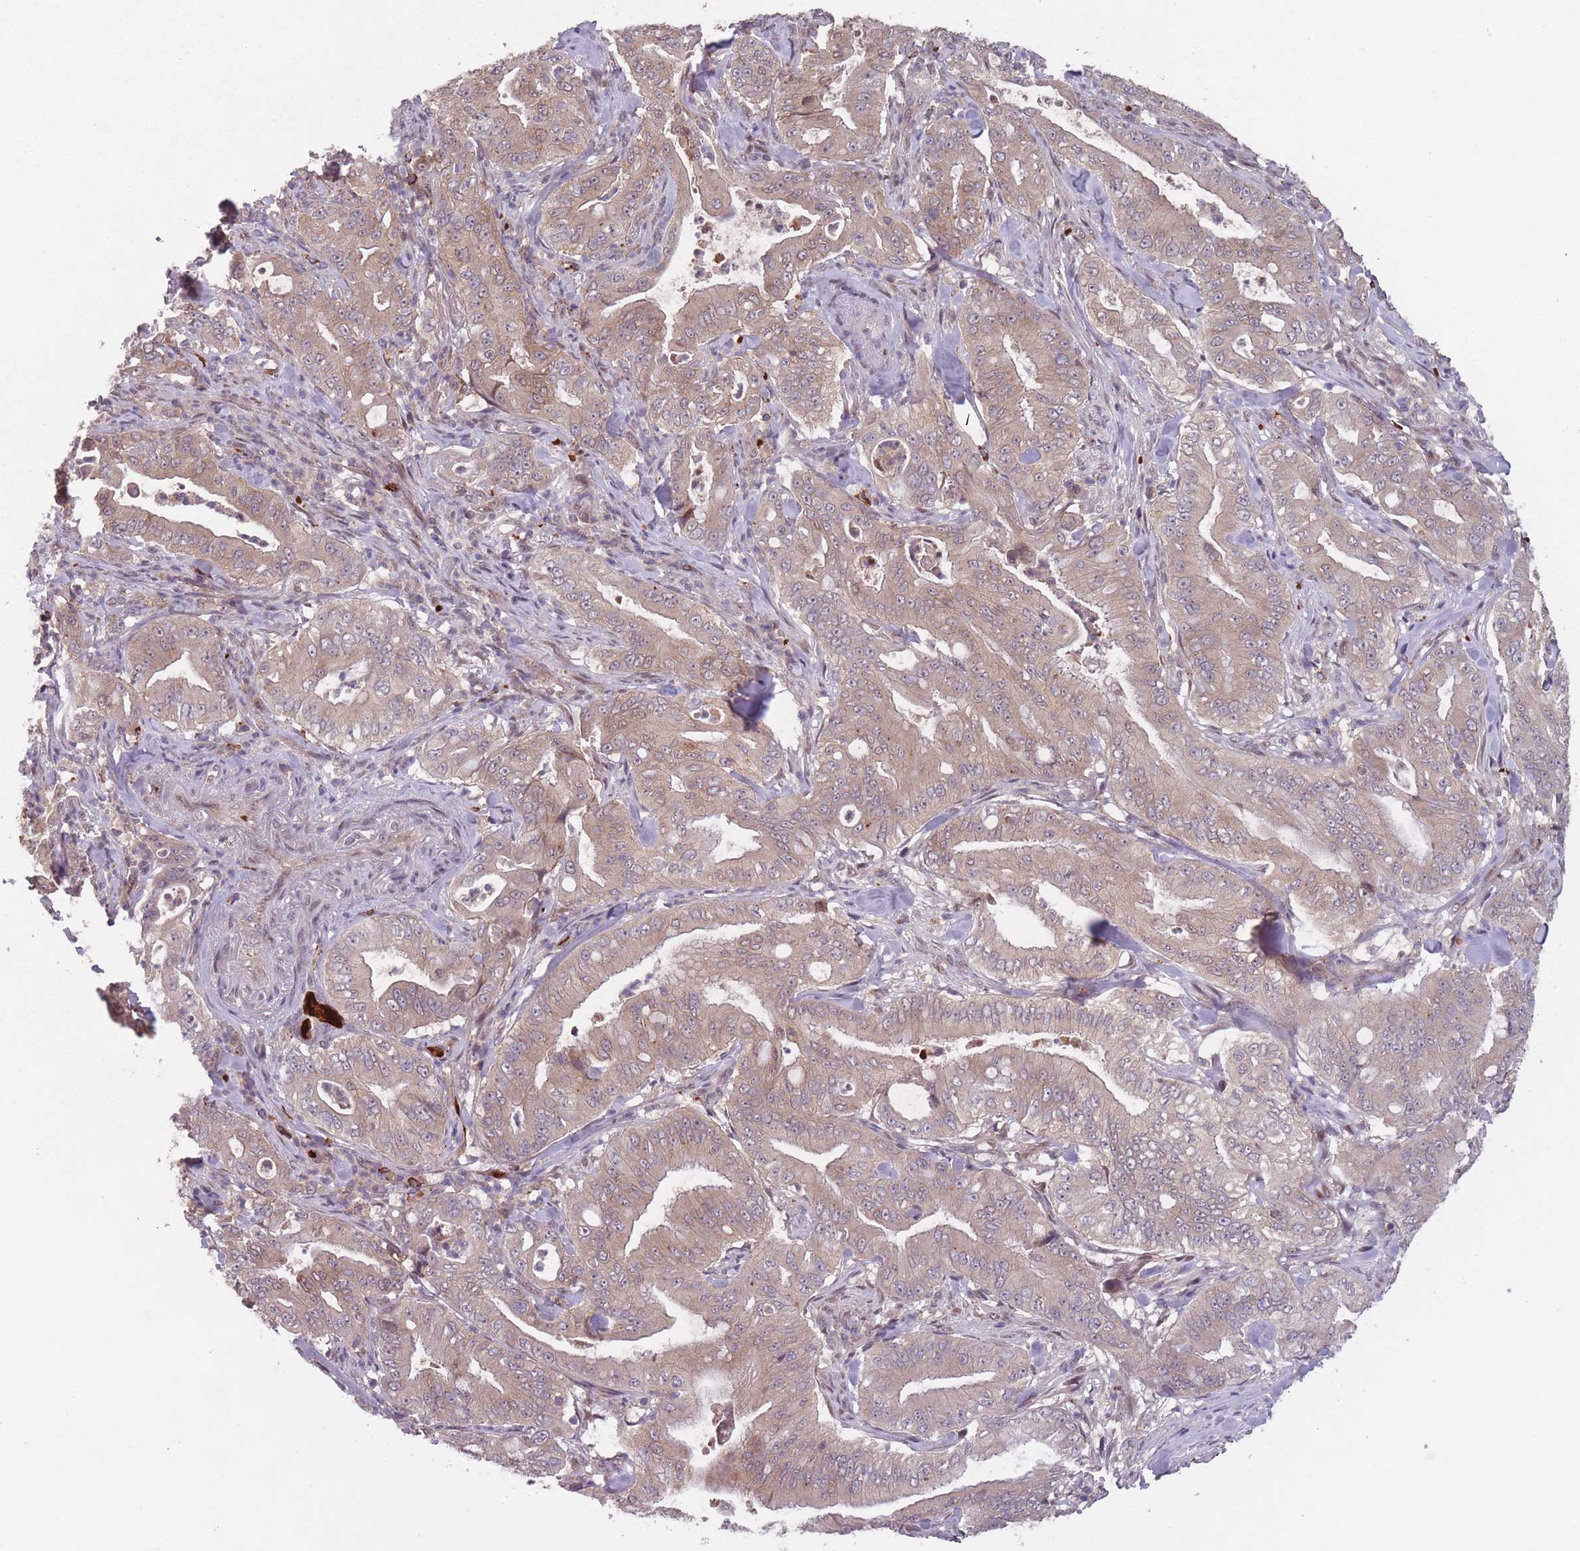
{"staining": {"intensity": "moderate", "quantity": "25%-75%", "location": "cytoplasmic/membranous"}, "tissue": "pancreatic cancer", "cell_type": "Tumor cells", "image_type": "cancer", "snomed": [{"axis": "morphology", "description": "Adenocarcinoma, NOS"}, {"axis": "topography", "description": "Pancreas"}], "caption": "Human adenocarcinoma (pancreatic) stained for a protein (brown) exhibits moderate cytoplasmic/membranous positive positivity in approximately 25%-75% of tumor cells.", "gene": "SECTM1", "patient": {"sex": "male", "age": 71}}